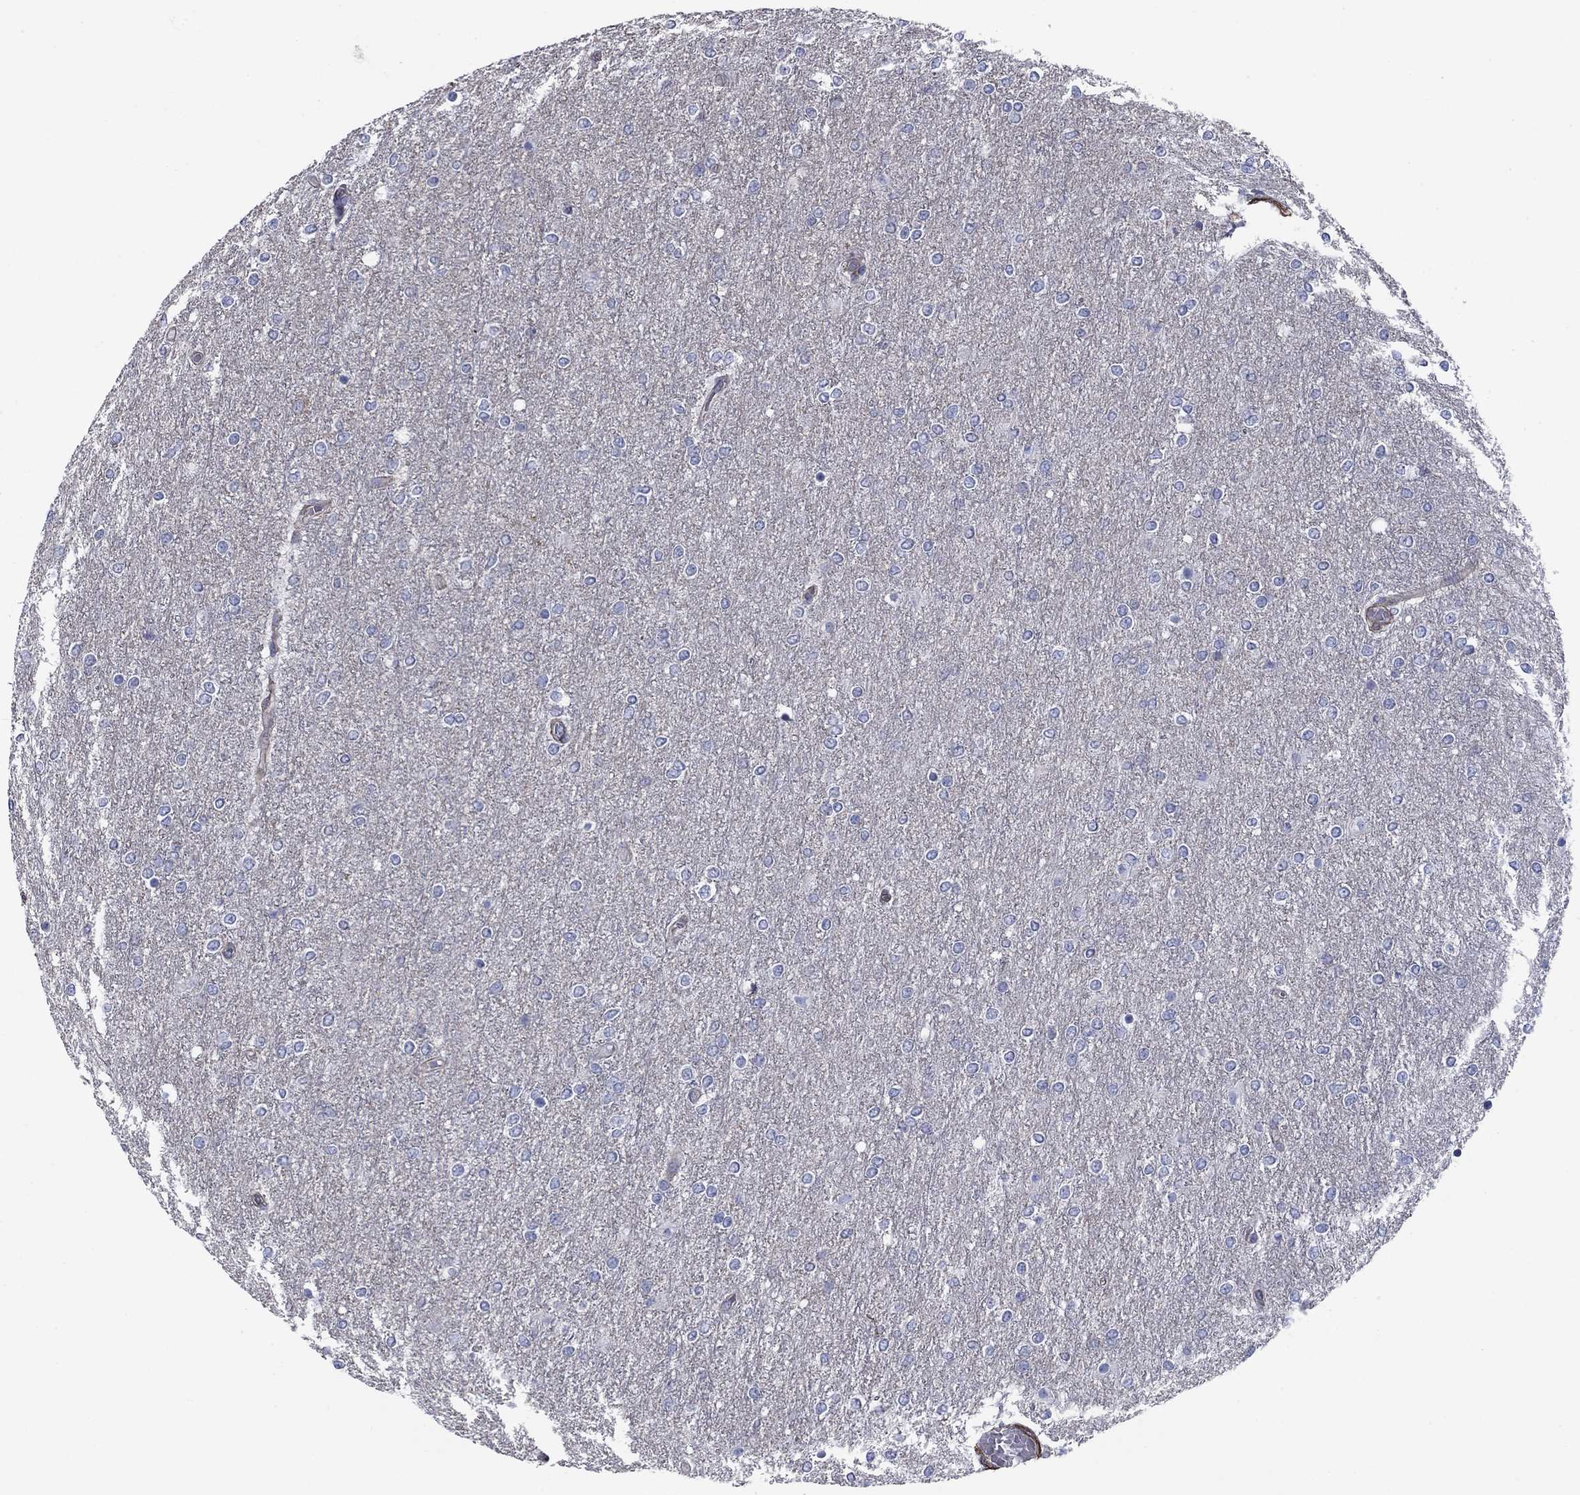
{"staining": {"intensity": "negative", "quantity": "none", "location": "none"}, "tissue": "glioma", "cell_type": "Tumor cells", "image_type": "cancer", "snomed": [{"axis": "morphology", "description": "Glioma, malignant, High grade"}, {"axis": "topography", "description": "Brain"}], "caption": "Tumor cells show no significant protein expression in malignant high-grade glioma. Brightfield microscopy of IHC stained with DAB (3,3'-diaminobenzidine) (brown) and hematoxylin (blue), captured at high magnification.", "gene": "PSD4", "patient": {"sex": "female", "age": 61}}